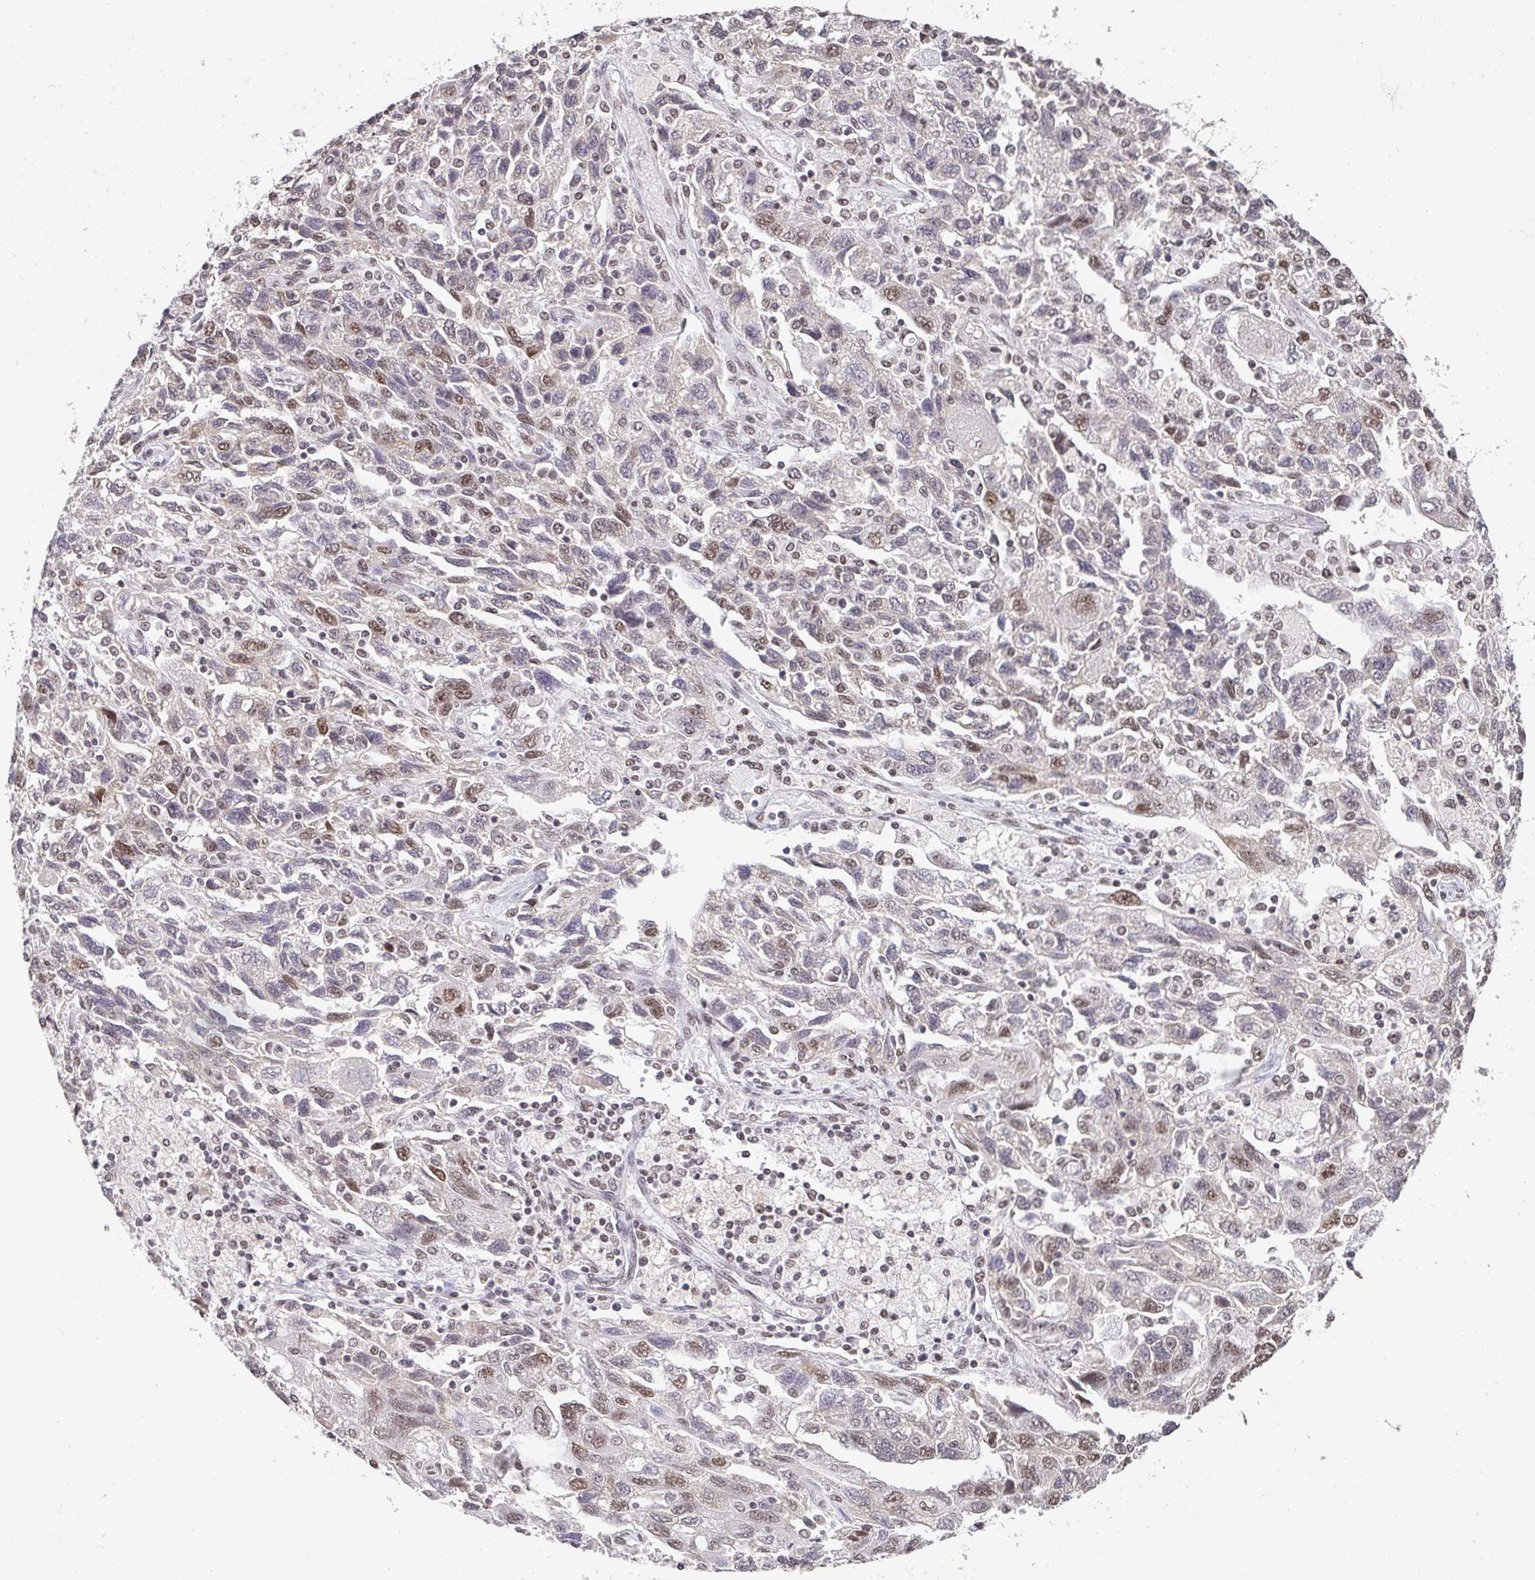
{"staining": {"intensity": "moderate", "quantity": "<25%", "location": "nuclear"}, "tissue": "ovarian cancer", "cell_type": "Tumor cells", "image_type": "cancer", "snomed": [{"axis": "morphology", "description": "Carcinoma, NOS"}, {"axis": "morphology", "description": "Cystadenocarcinoma, serous, NOS"}, {"axis": "topography", "description": "Ovary"}], "caption": "Brown immunohistochemical staining in human ovarian cancer demonstrates moderate nuclear expression in approximately <25% of tumor cells.", "gene": "DKC1", "patient": {"sex": "female", "age": 69}}